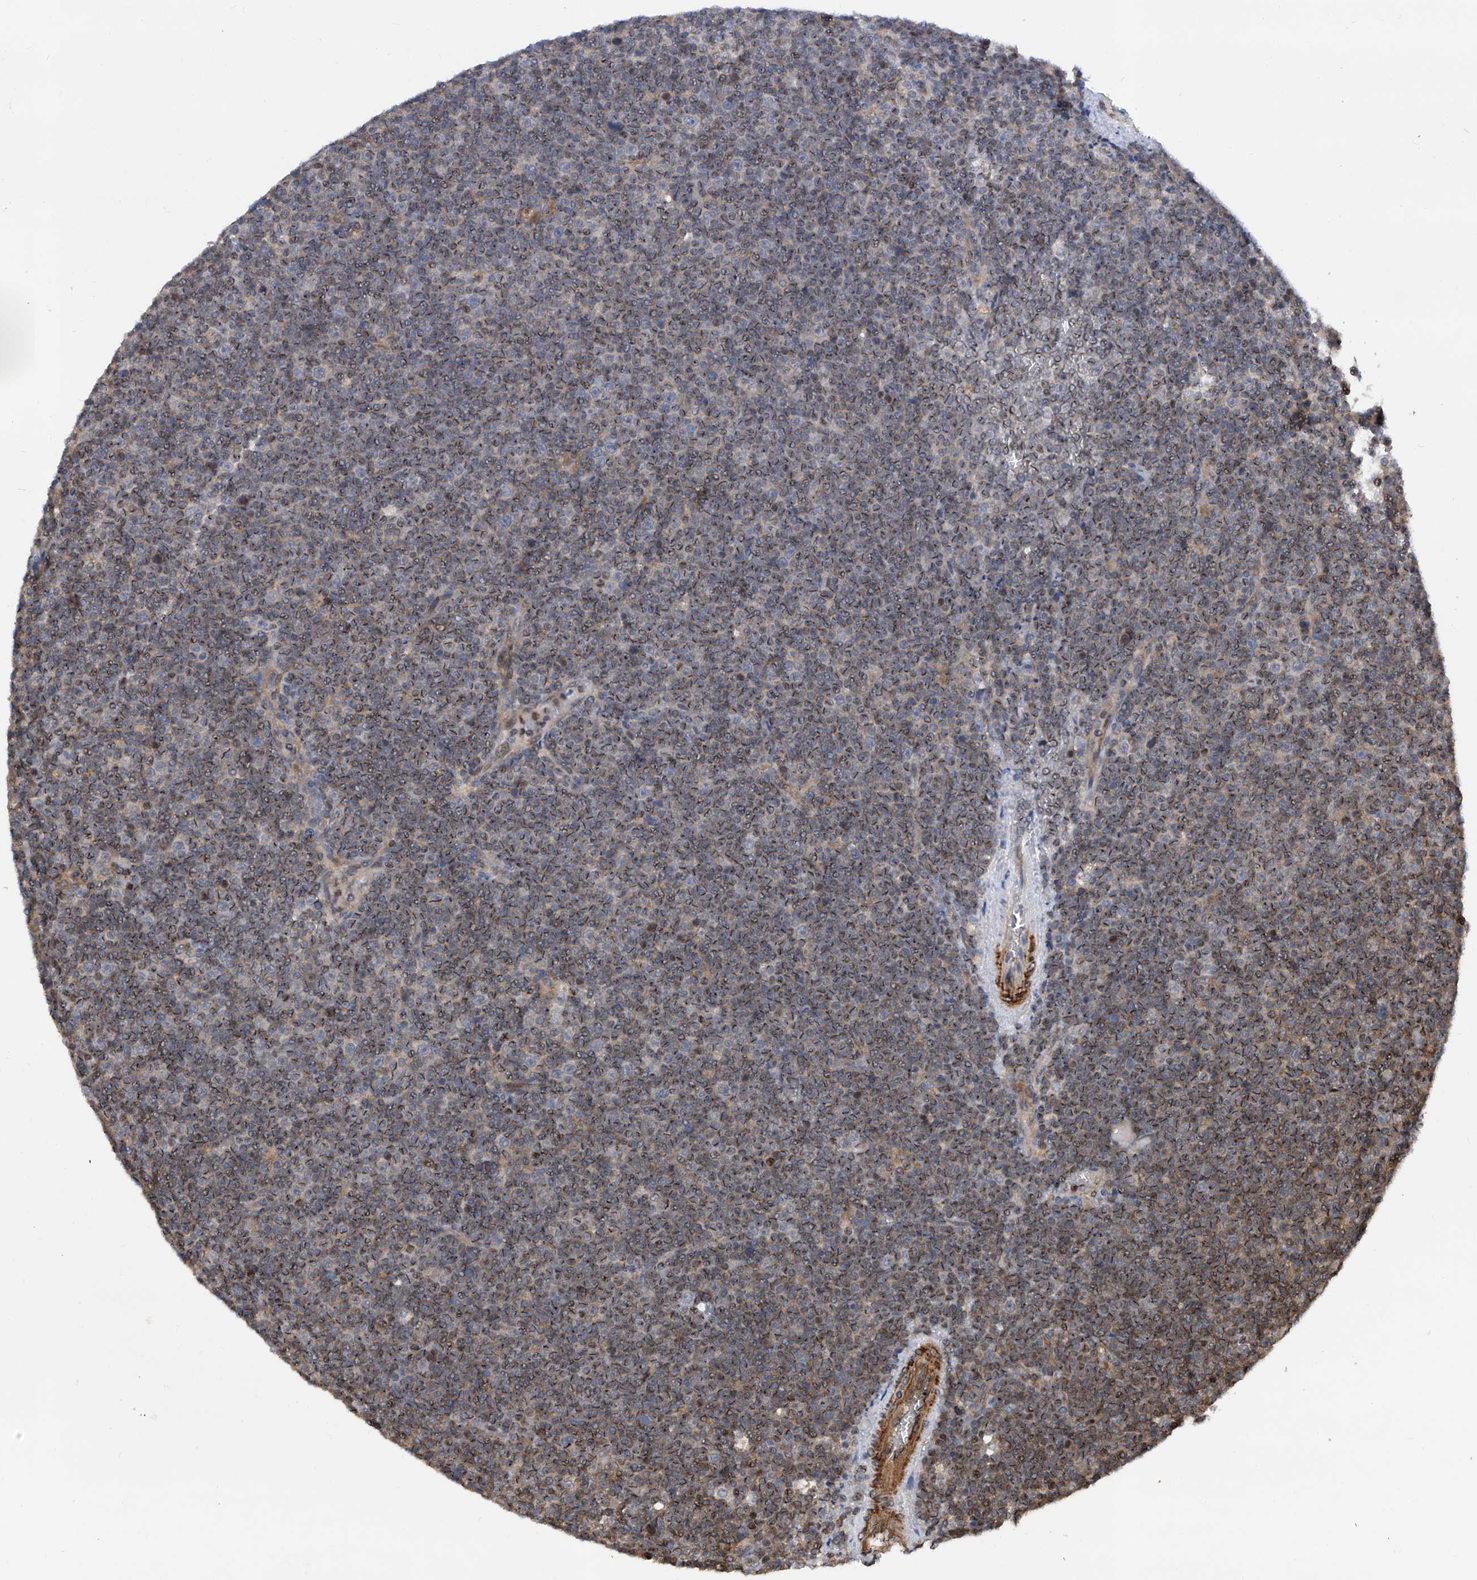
{"staining": {"intensity": "moderate", "quantity": "<25%", "location": "cytoplasmic/membranous"}, "tissue": "lymphoma", "cell_type": "Tumor cells", "image_type": "cancer", "snomed": [{"axis": "morphology", "description": "Malignant lymphoma, non-Hodgkin's type, Low grade"}, {"axis": "topography", "description": "Lymph node"}], "caption": "There is low levels of moderate cytoplasmic/membranous expression in tumor cells of malignant lymphoma, non-Hodgkin's type (low-grade), as demonstrated by immunohistochemical staining (brown color).", "gene": "NT5C3A", "patient": {"sex": "female", "age": 67}}